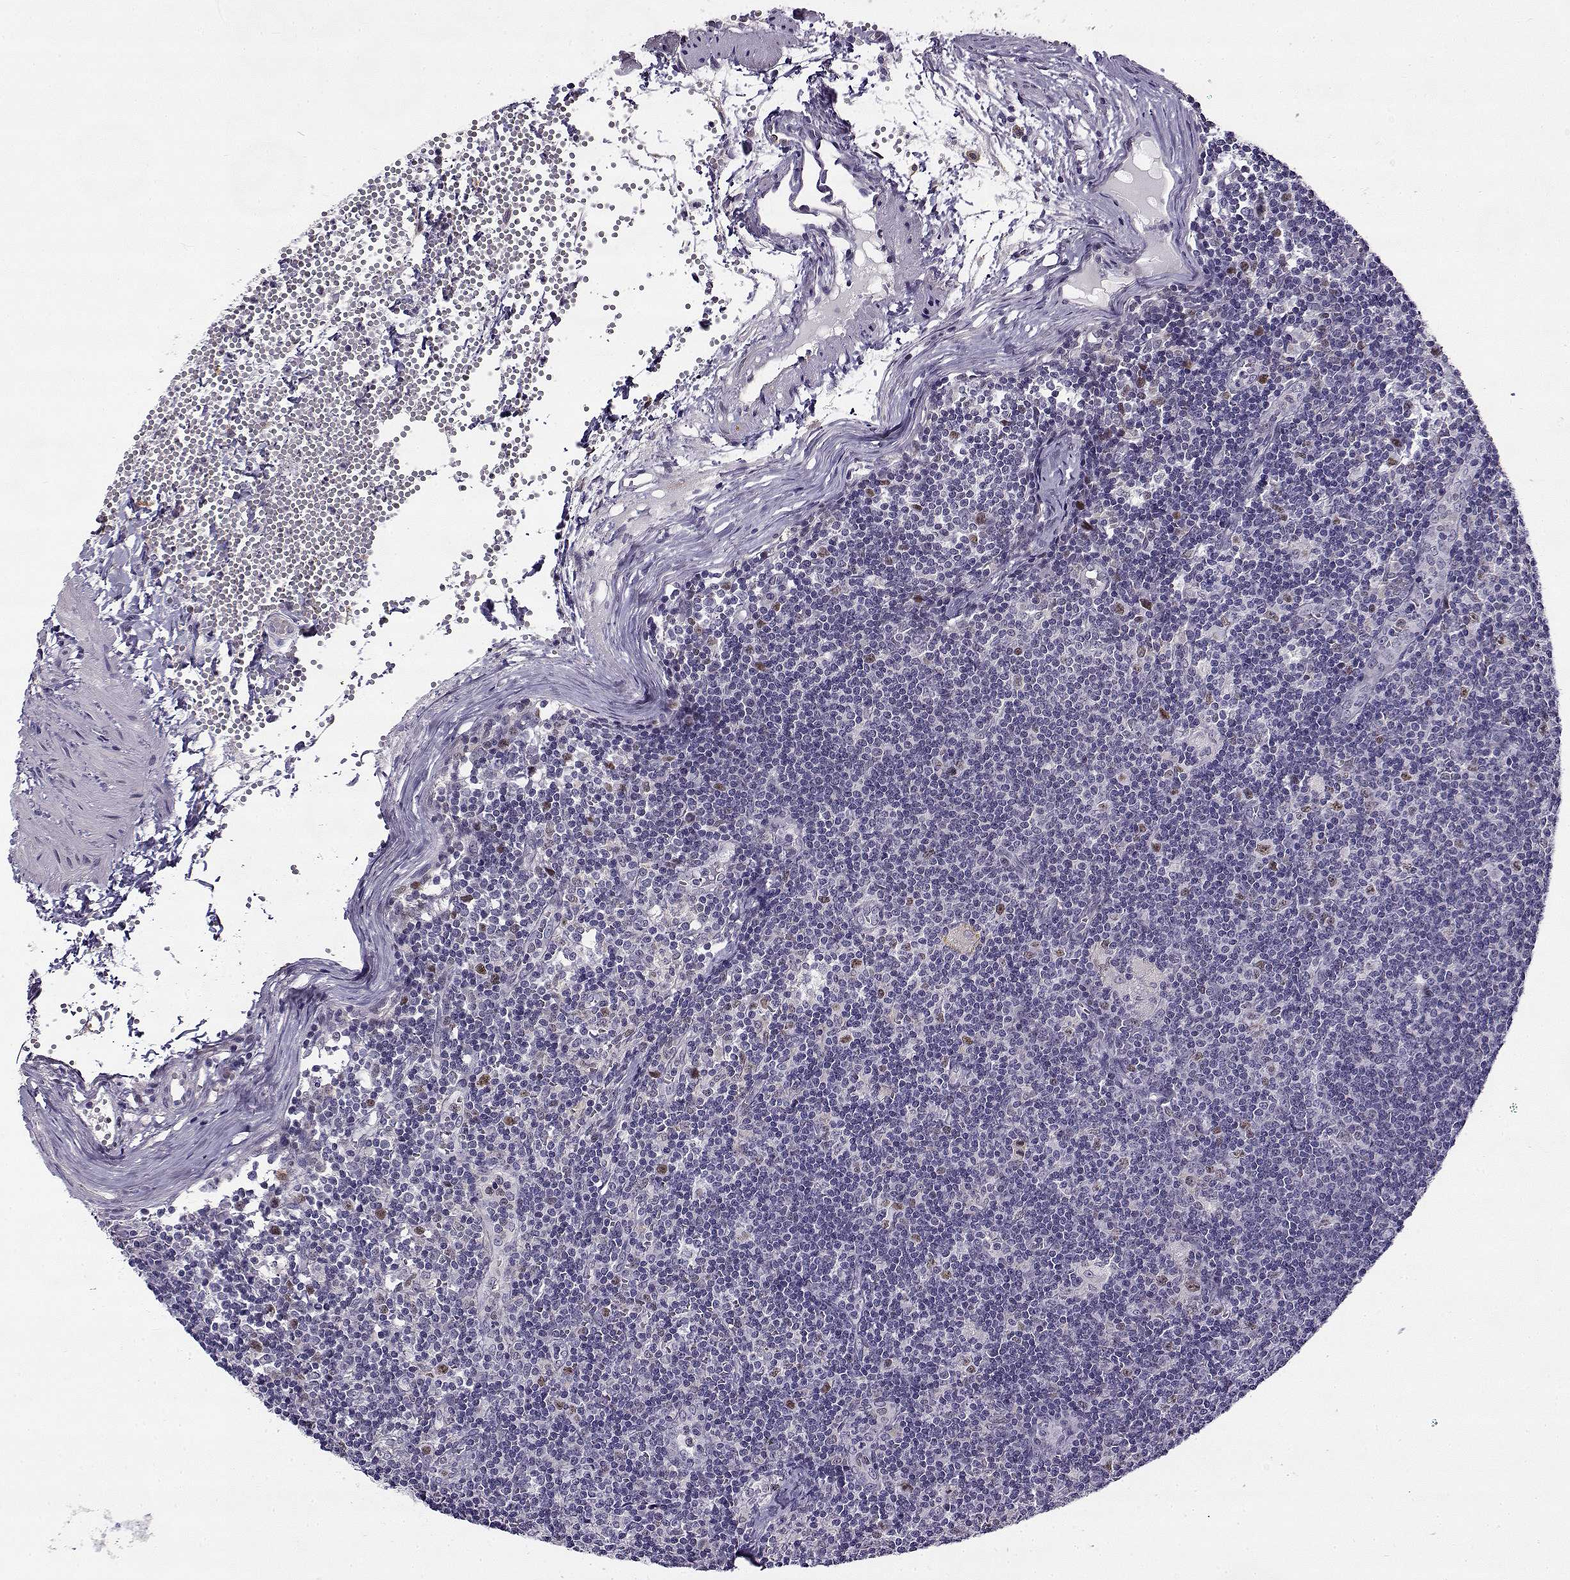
{"staining": {"intensity": "weak", "quantity": "<25%", "location": "cytoplasmic/membranous"}, "tissue": "lymph node", "cell_type": "Germinal center cells", "image_type": "normal", "snomed": [{"axis": "morphology", "description": "Normal tissue, NOS"}, {"axis": "topography", "description": "Lymph node"}], "caption": "Immunohistochemistry (IHC) image of normal lymph node: lymph node stained with DAB (3,3'-diaminobenzidine) displays no significant protein staining in germinal center cells. (DAB immunohistochemistry, high magnification).", "gene": "BACH1", "patient": {"sex": "female", "age": 52}}